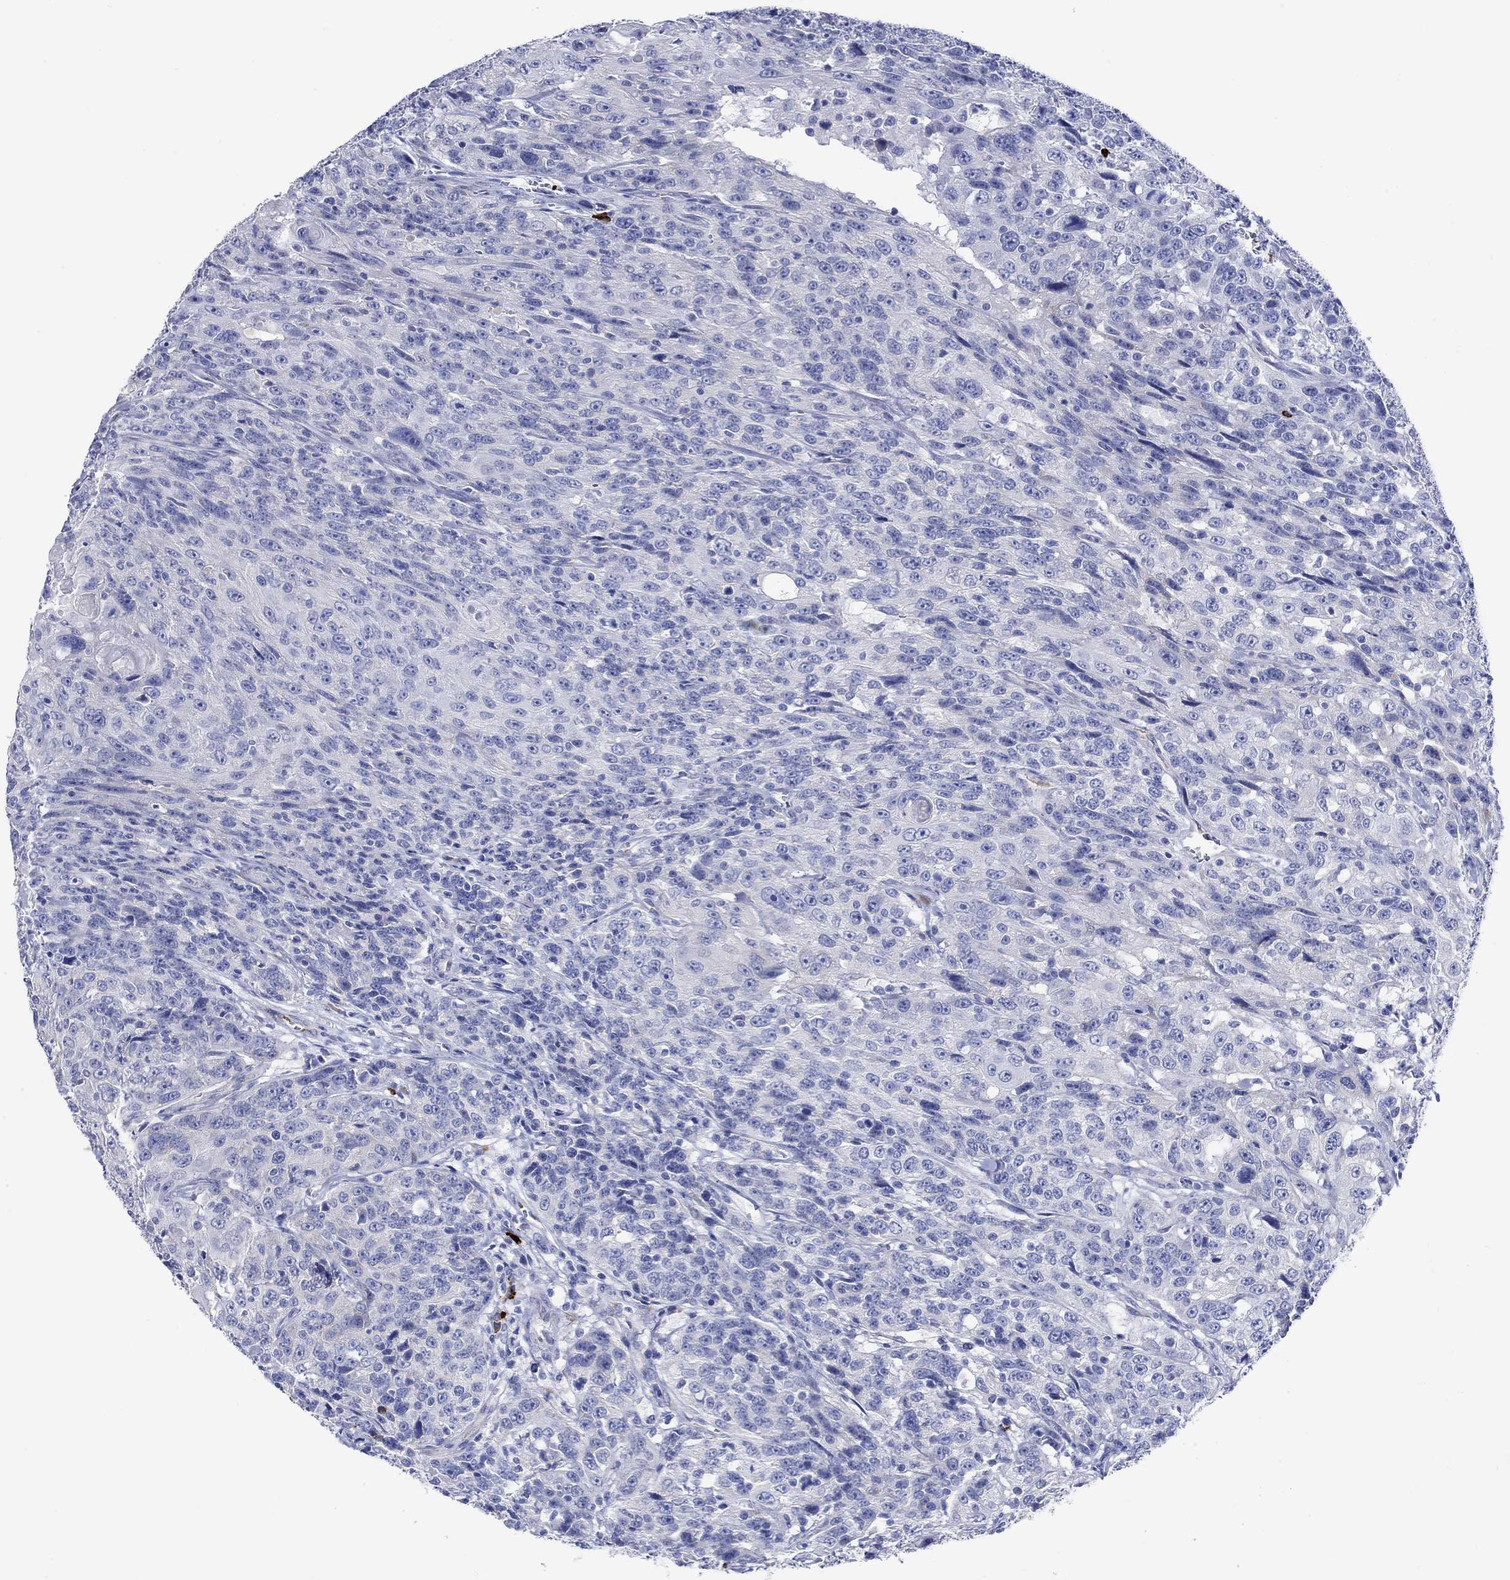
{"staining": {"intensity": "negative", "quantity": "none", "location": "none"}, "tissue": "urothelial cancer", "cell_type": "Tumor cells", "image_type": "cancer", "snomed": [{"axis": "morphology", "description": "Urothelial carcinoma, NOS"}, {"axis": "morphology", "description": "Urothelial carcinoma, High grade"}, {"axis": "topography", "description": "Urinary bladder"}], "caption": "IHC image of urothelial cancer stained for a protein (brown), which displays no staining in tumor cells.", "gene": "P2RY6", "patient": {"sex": "female", "age": 73}}